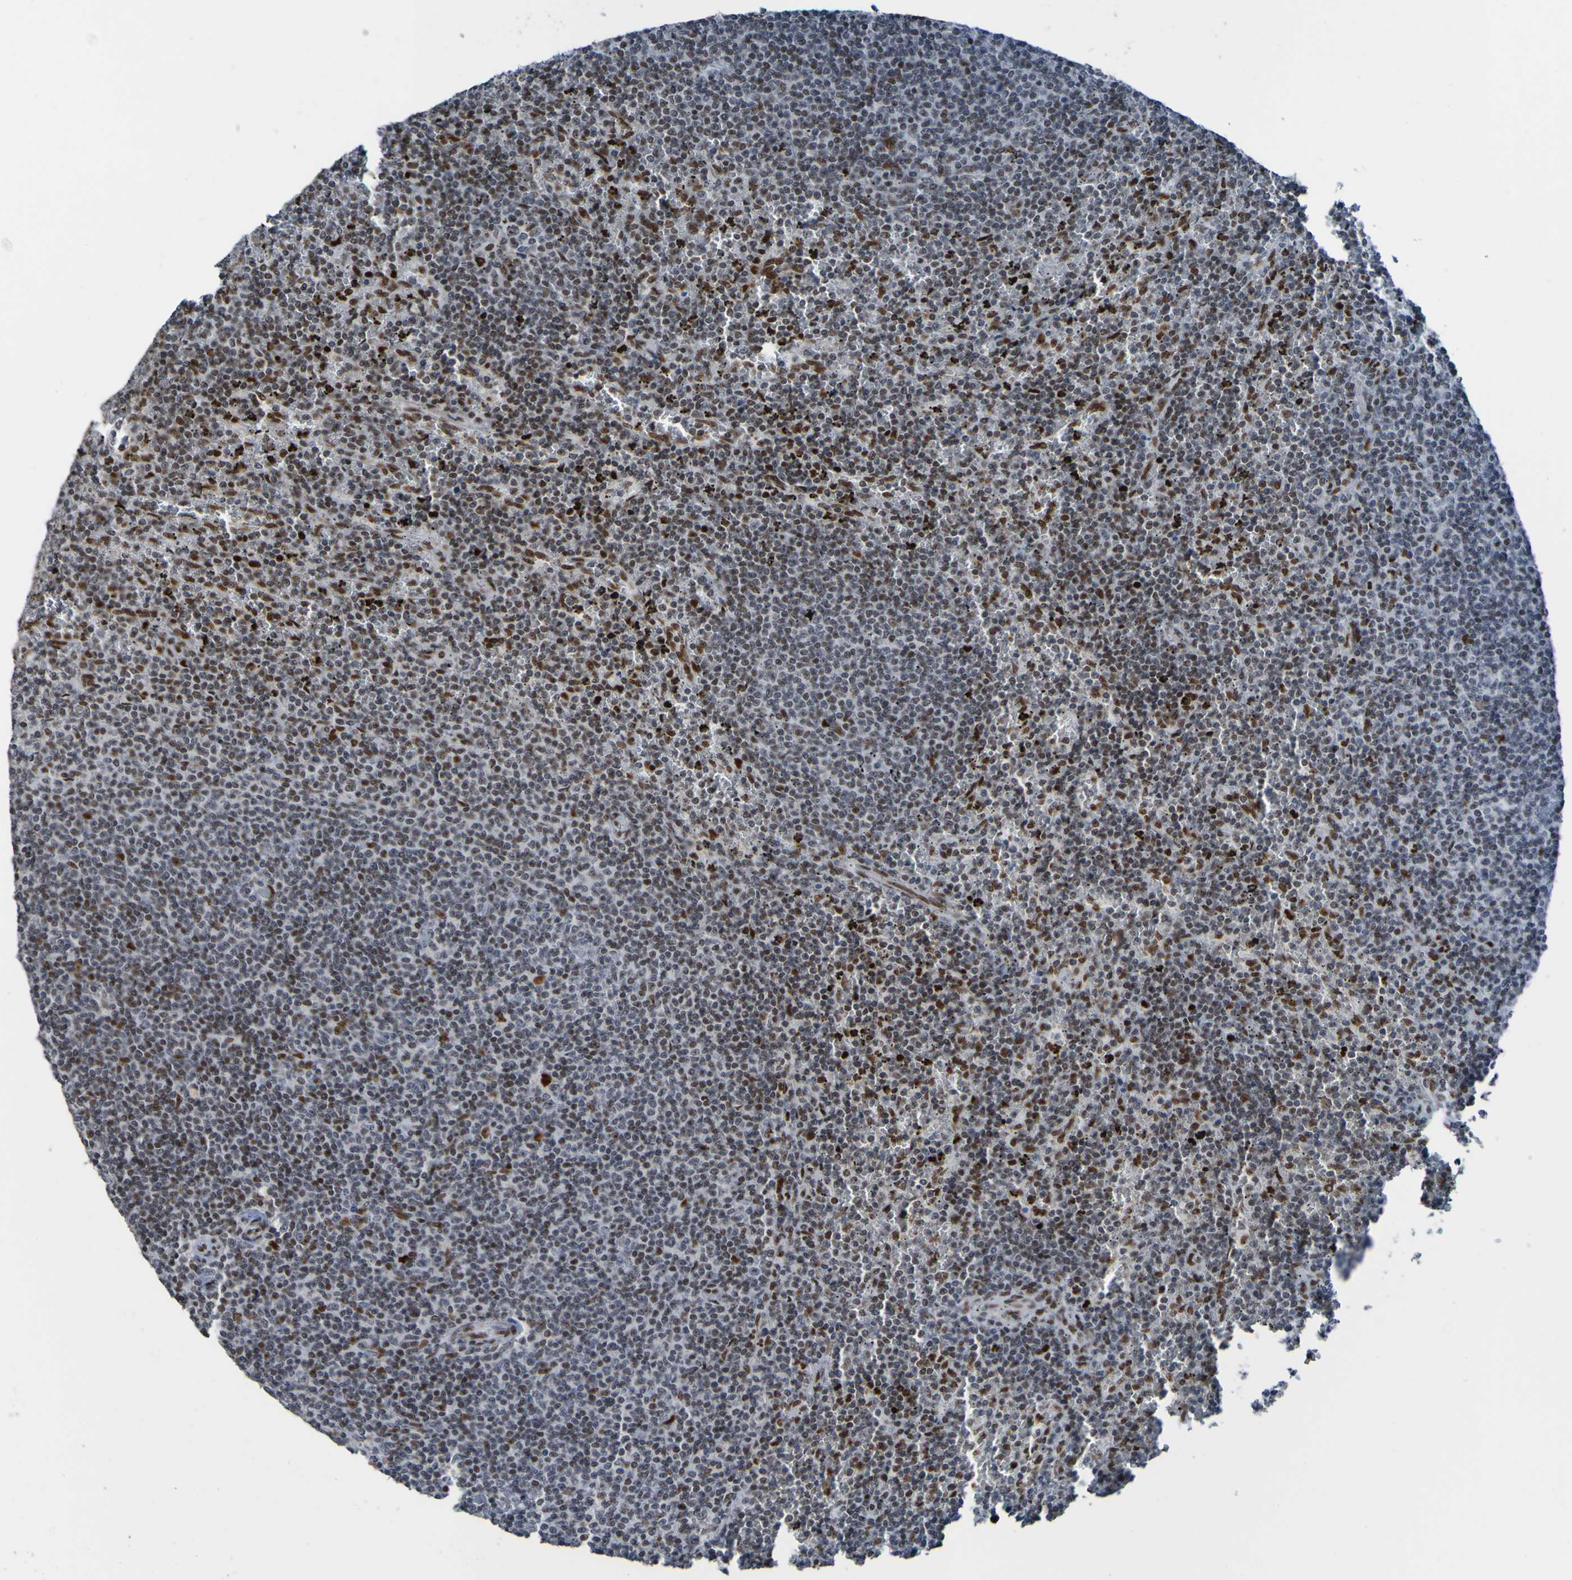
{"staining": {"intensity": "strong", "quantity": "25%-75%", "location": "nuclear"}, "tissue": "lymphoma", "cell_type": "Tumor cells", "image_type": "cancer", "snomed": [{"axis": "morphology", "description": "Malignant lymphoma, non-Hodgkin's type, Low grade"}, {"axis": "topography", "description": "Spleen"}], "caption": "Brown immunohistochemical staining in low-grade malignant lymphoma, non-Hodgkin's type shows strong nuclear staining in about 25%-75% of tumor cells.", "gene": "PHF2", "patient": {"sex": "female", "age": 50}}